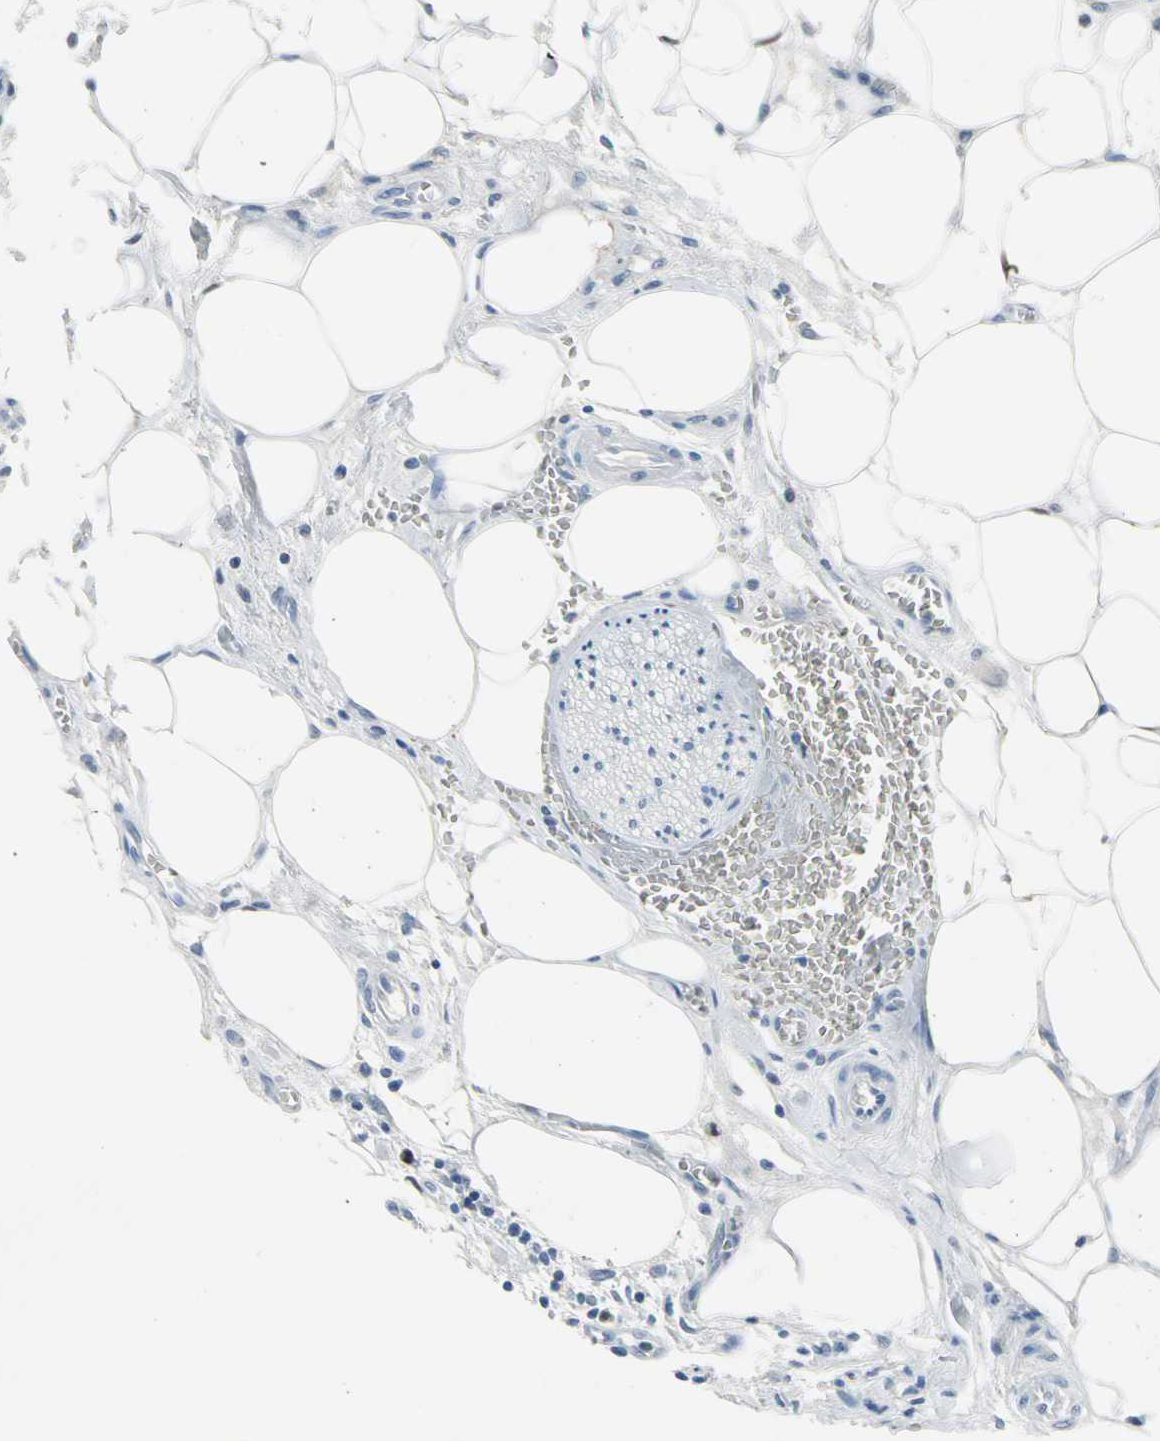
{"staining": {"intensity": "negative", "quantity": "none", "location": "none"}, "tissue": "pancreas", "cell_type": "Exocrine glandular cells", "image_type": "normal", "snomed": [{"axis": "morphology", "description": "Normal tissue, NOS"}, {"axis": "topography", "description": "Pancreas"}], "caption": "This image is of benign pancreas stained with IHC to label a protein in brown with the nuclei are counter-stained blue. There is no expression in exocrine glandular cells.", "gene": "CA1", "patient": {"sex": "male", "age": 73}}